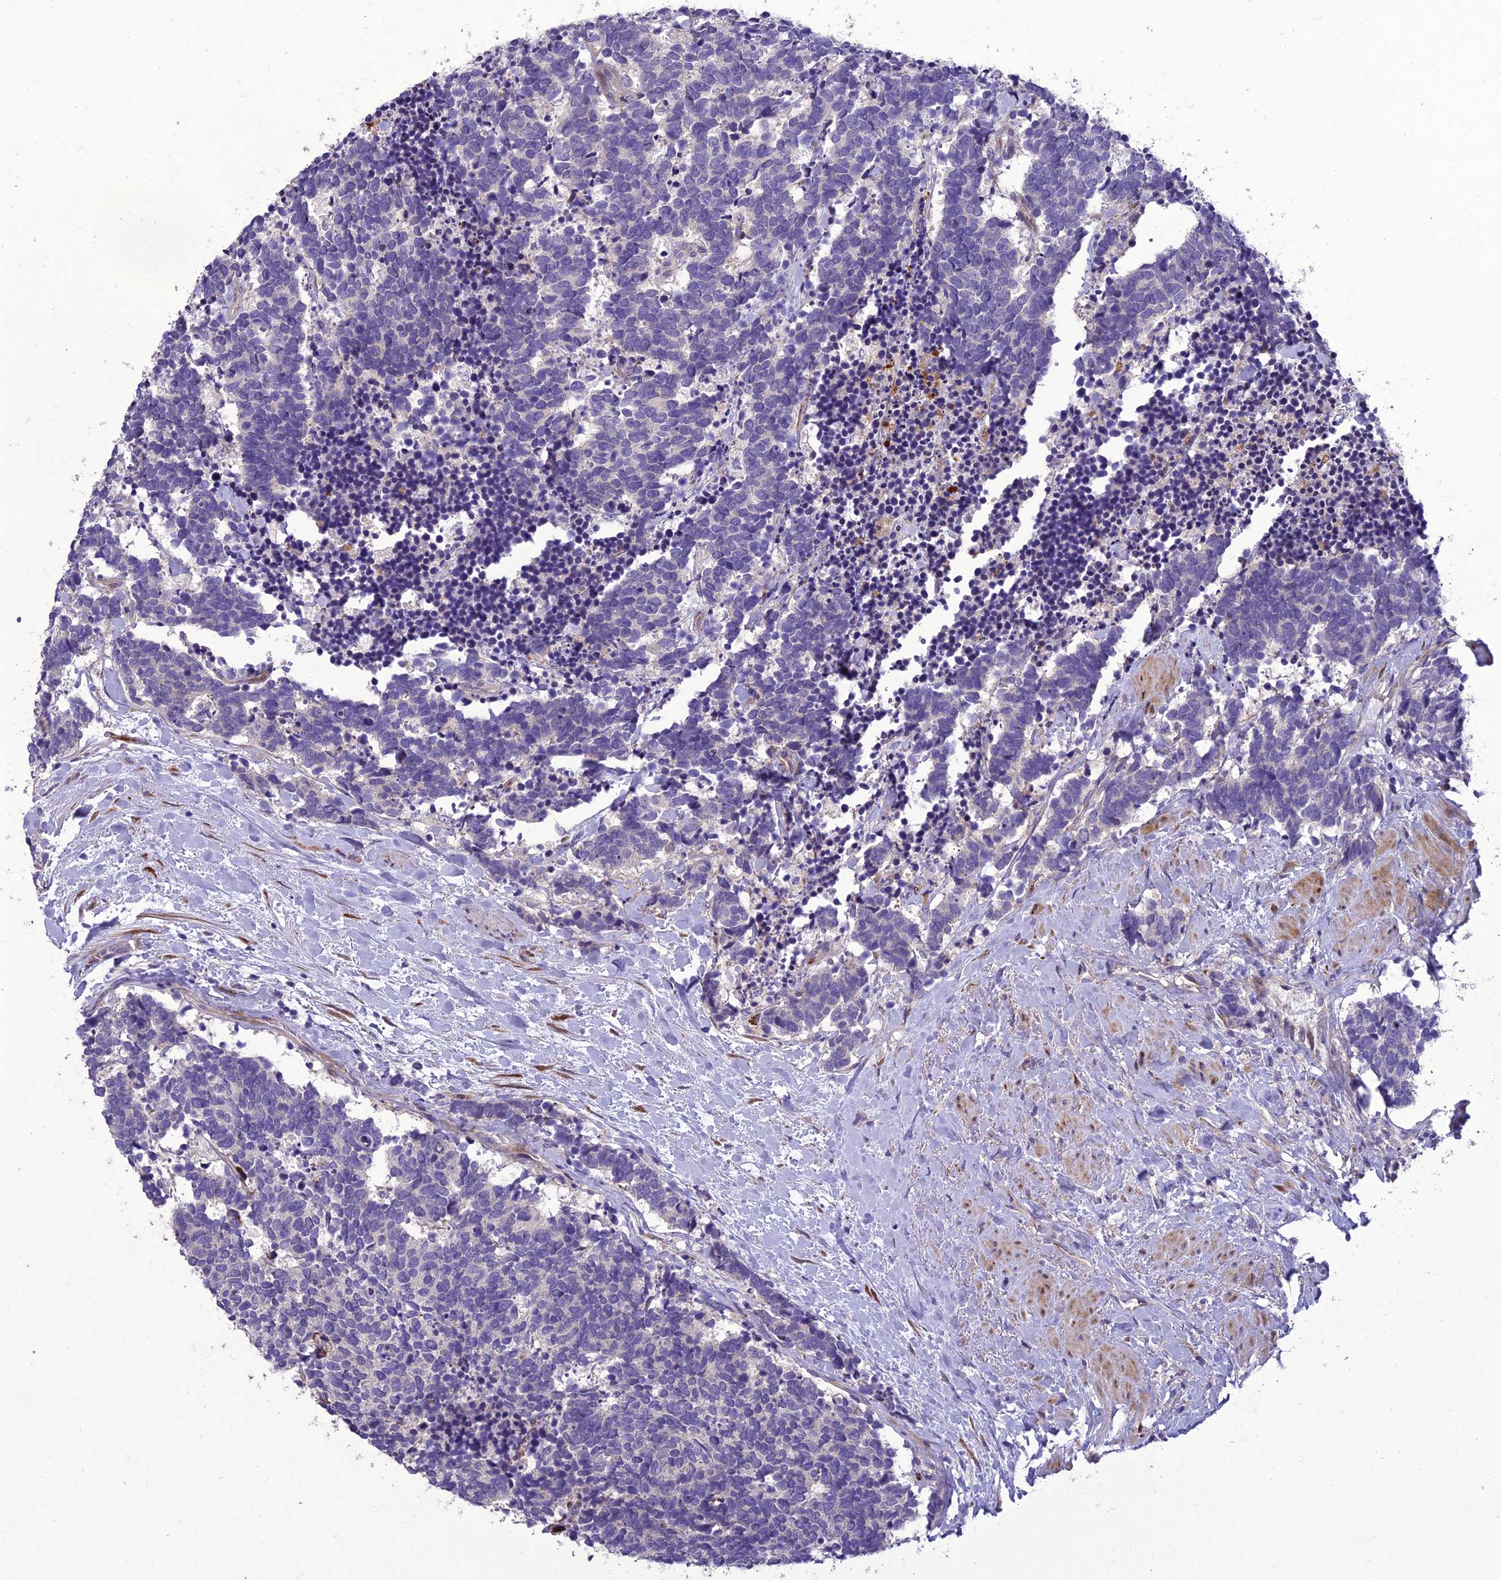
{"staining": {"intensity": "negative", "quantity": "none", "location": "none"}, "tissue": "carcinoid", "cell_type": "Tumor cells", "image_type": "cancer", "snomed": [{"axis": "morphology", "description": "Carcinoma, NOS"}, {"axis": "morphology", "description": "Carcinoid, malignant, NOS"}, {"axis": "topography", "description": "Prostate"}], "caption": "DAB (3,3'-diaminobenzidine) immunohistochemical staining of carcinoid reveals no significant positivity in tumor cells.", "gene": "ADIPOR2", "patient": {"sex": "male", "age": 57}}